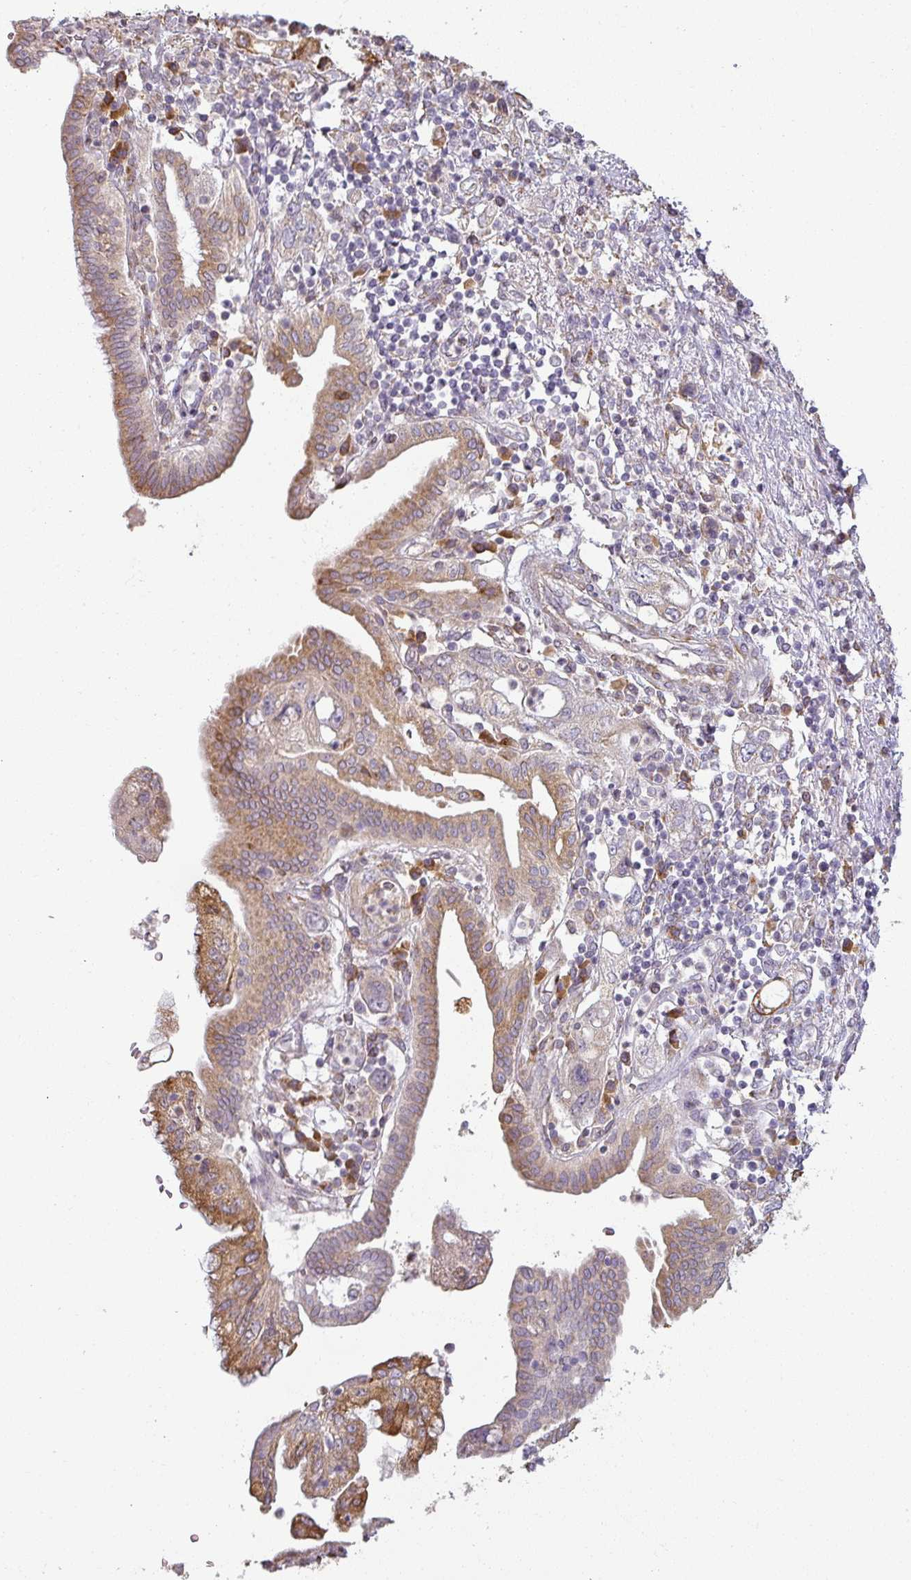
{"staining": {"intensity": "moderate", "quantity": ">75%", "location": "cytoplasmic/membranous"}, "tissue": "pancreatic cancer", "cell_type": "Tumor cells", "image_type": "cancer", "snomed": [{"axis": "morphology", "description": "Adenocarcinoma, NOS"}, {"axis": "topography", "description": "Pancreas"}], "caption": "Immunohistochemical staining of human pancreatic cancer shows moderate cytoplasmic/membranous protein expression in about >75% of tumor cells.", "gene": "CCDC144A", "patient": {"sex": "female", "age": 73}}